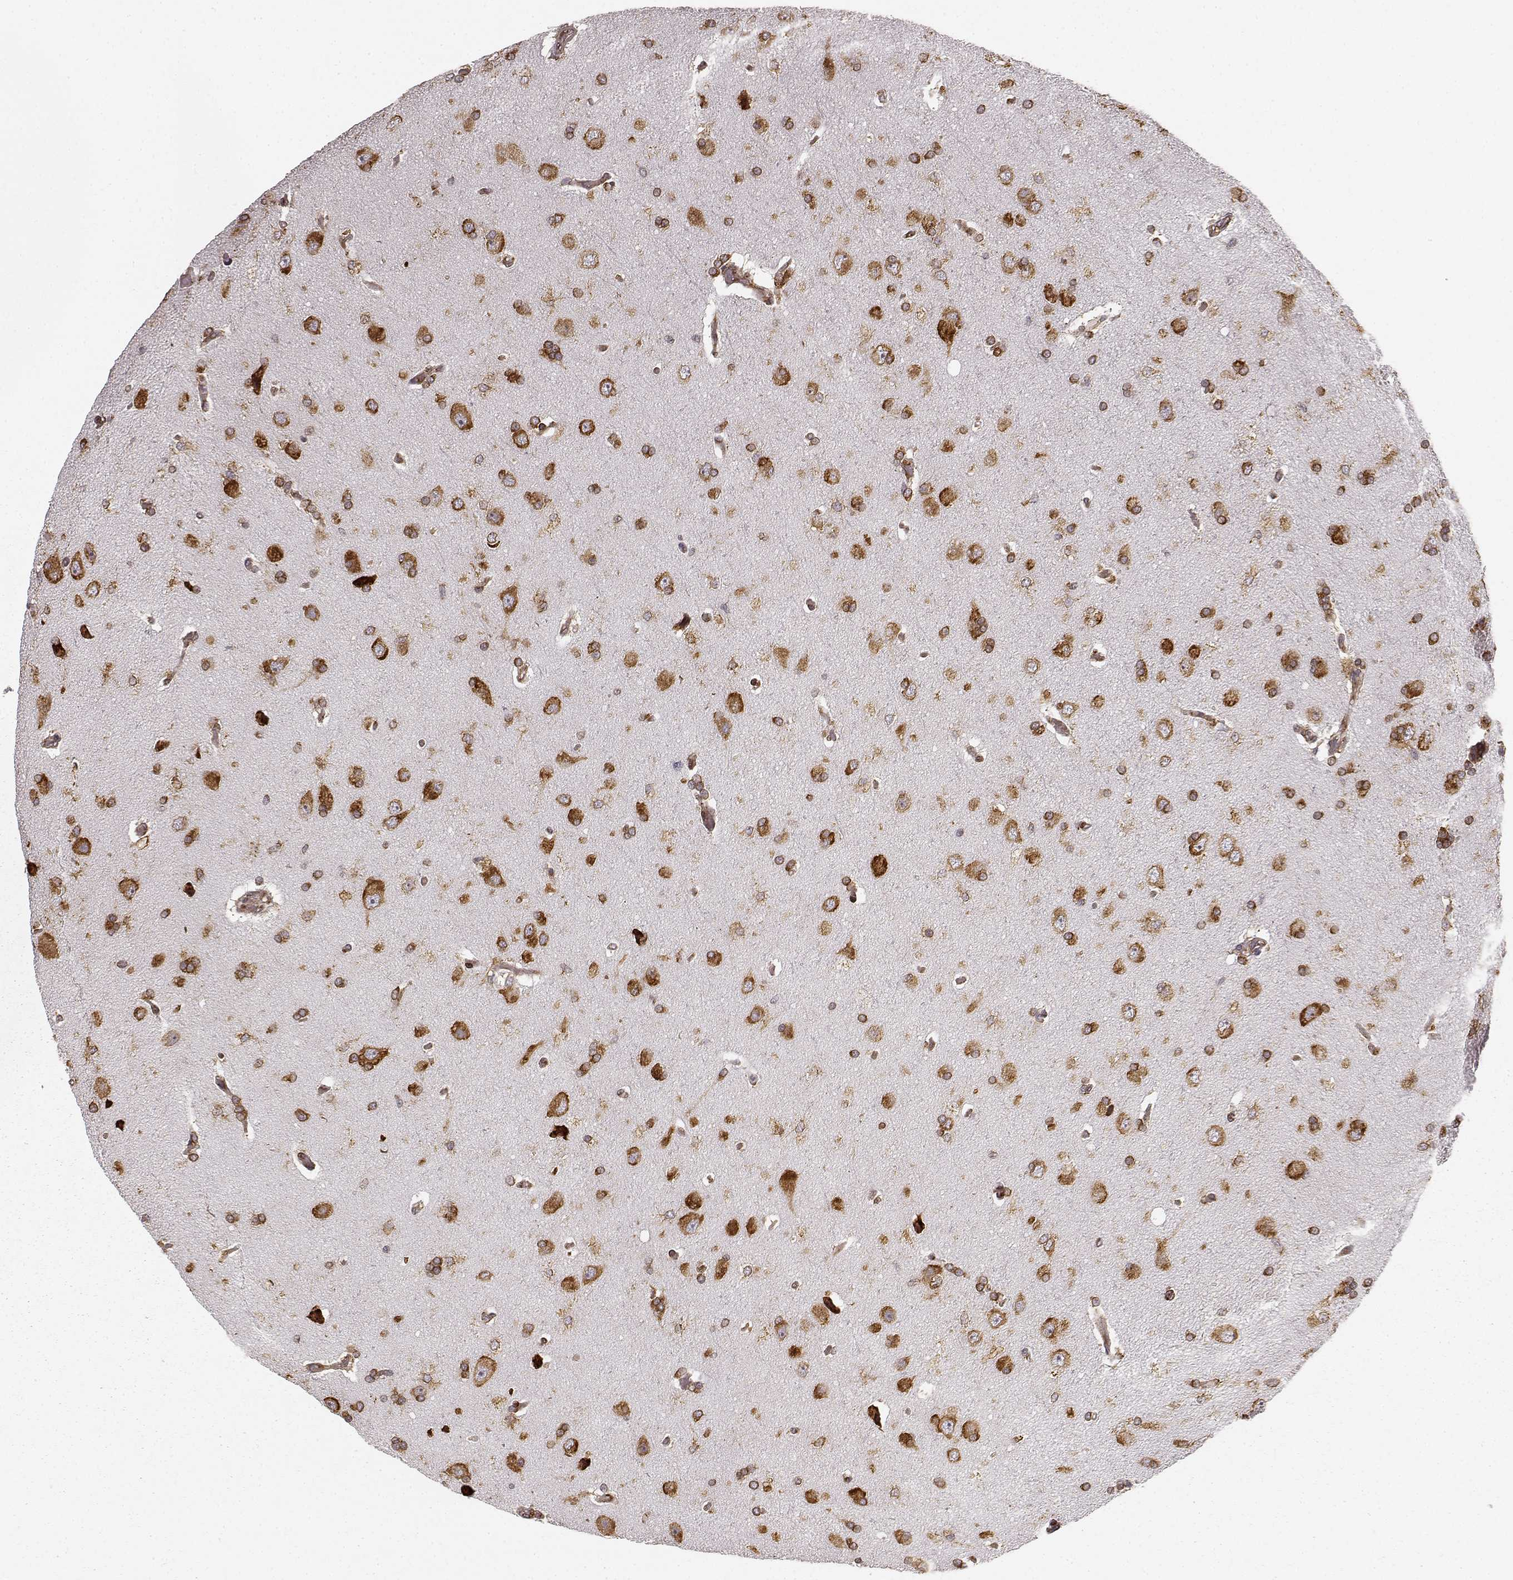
{"staining": {"intensity": "strong", "quantity": ">75%", "location": "cytoplasmic/membranous"}, "tissue": "glioma", "cell_type": "Tumor cells", "image_type": "cancer", "snomed": [{"axis": "morphology", "description": "Glioma, malignant, High grade"}, {"axis": "topography", "description": "Cerebral cortex"}], "caption": "Immunohistochemical staining of glioma exhibits strong cytoplasmic/membranous protein positivity in approximately >75% of tumor cells. The protein of interest is shown in brown color, while the nuclei are stained blue.", "gene": "TMEM14A", "patient": {"sex": "male", "age": 70}}